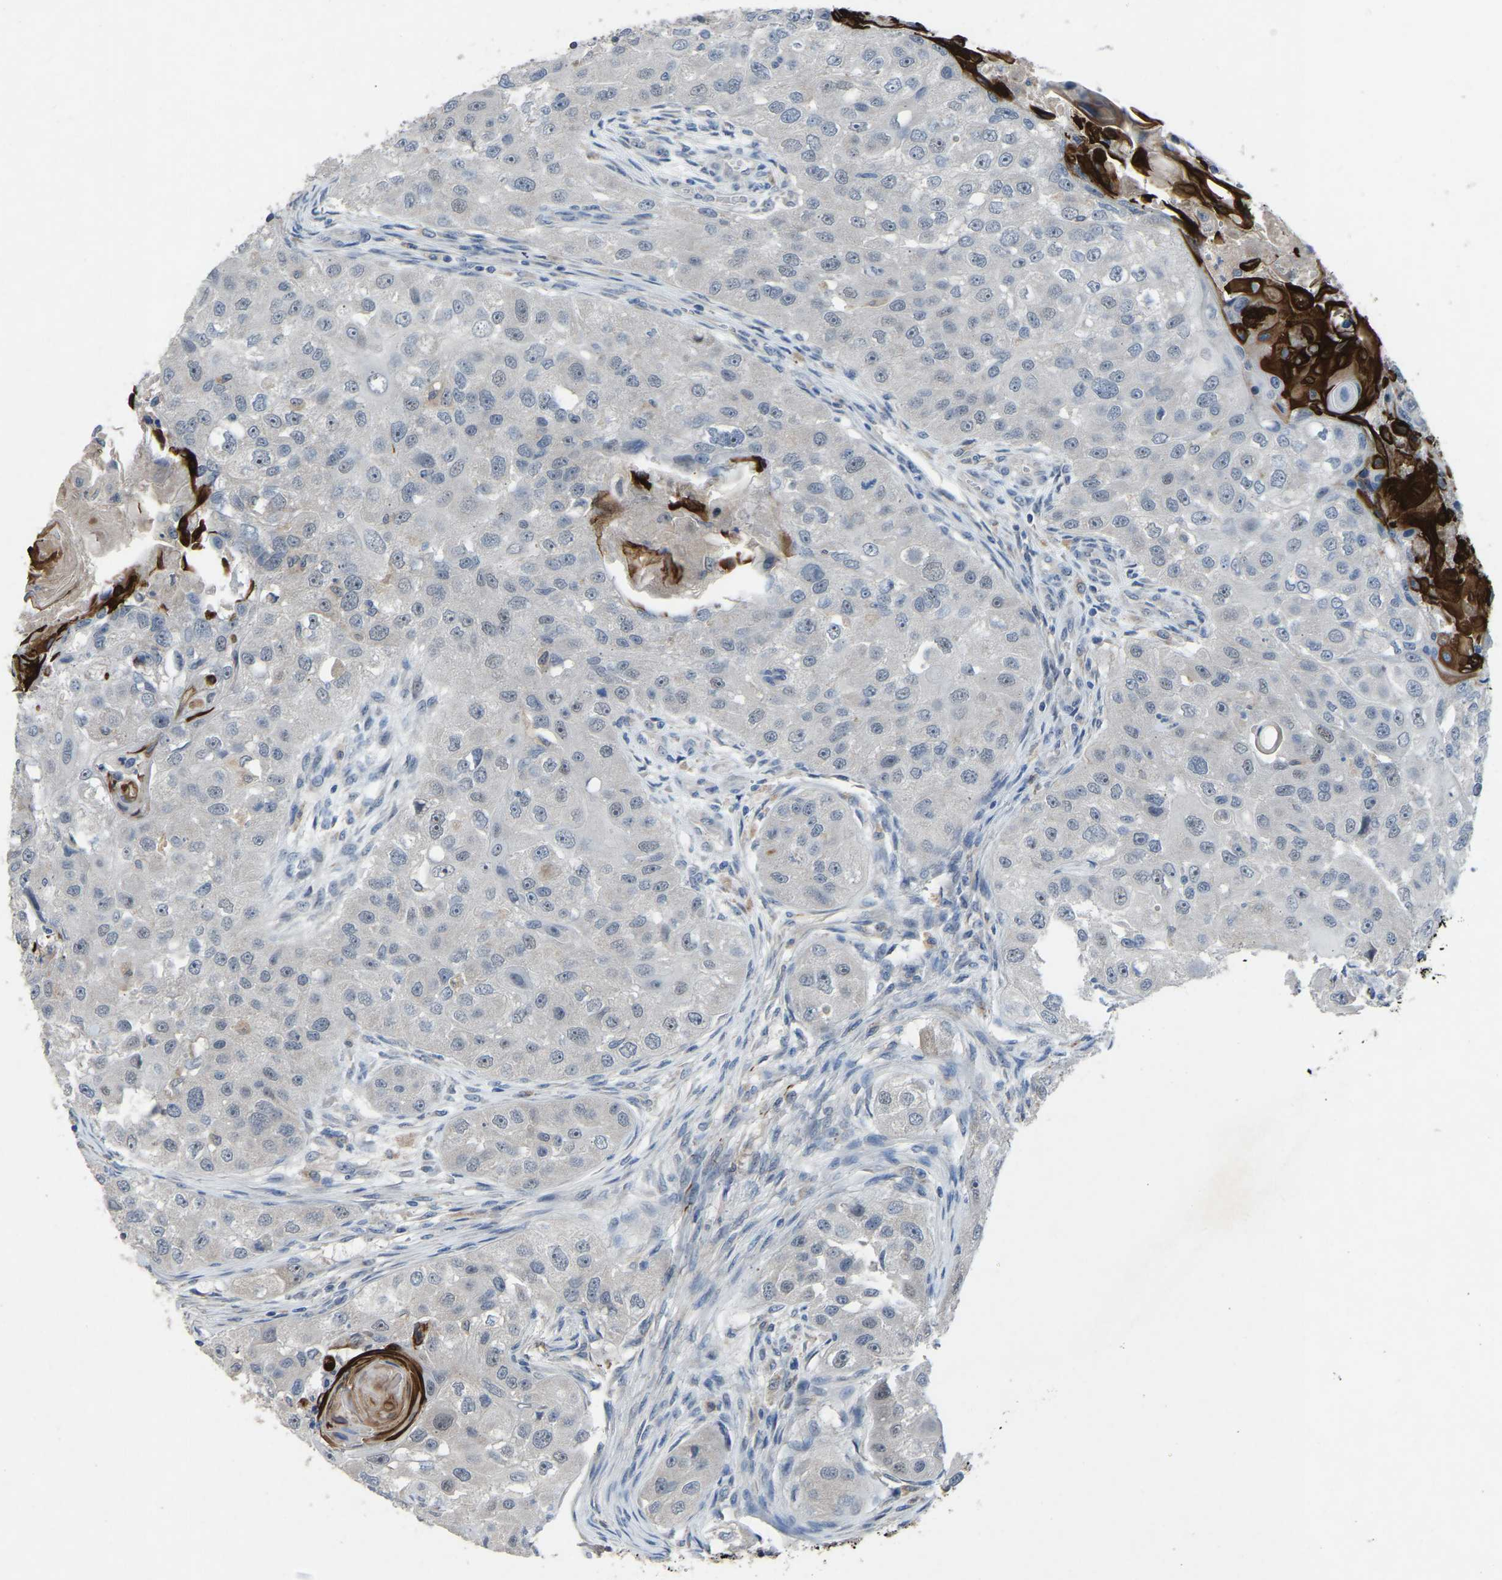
{"staining": {"intensity": "strong", "quantity": "<25%", "location": "cytoplasmic/membranous"}, "tissue": "head and neck cancer", "cell_type": "Tumor cells", "image_type": "cancer", "snomed": [{"axis": "morphology", "description": "Normal tissue, NOS"}, {"axis": "morphology", "description": "Squamous cell carcinoma, NOS"}, {"axis": "topography", "description": "Skeletal muscle"}, {"axis": "topography", "description": "Head-Neck"}], "caption": "Strong cytoplasmic/membranous protein staining is seen in approximately <25% of tumor cells in head and neck cancer (squamous cell carcinoma).", "gene": "FHIT", "patient": {"sex": "male", "age": 51}}